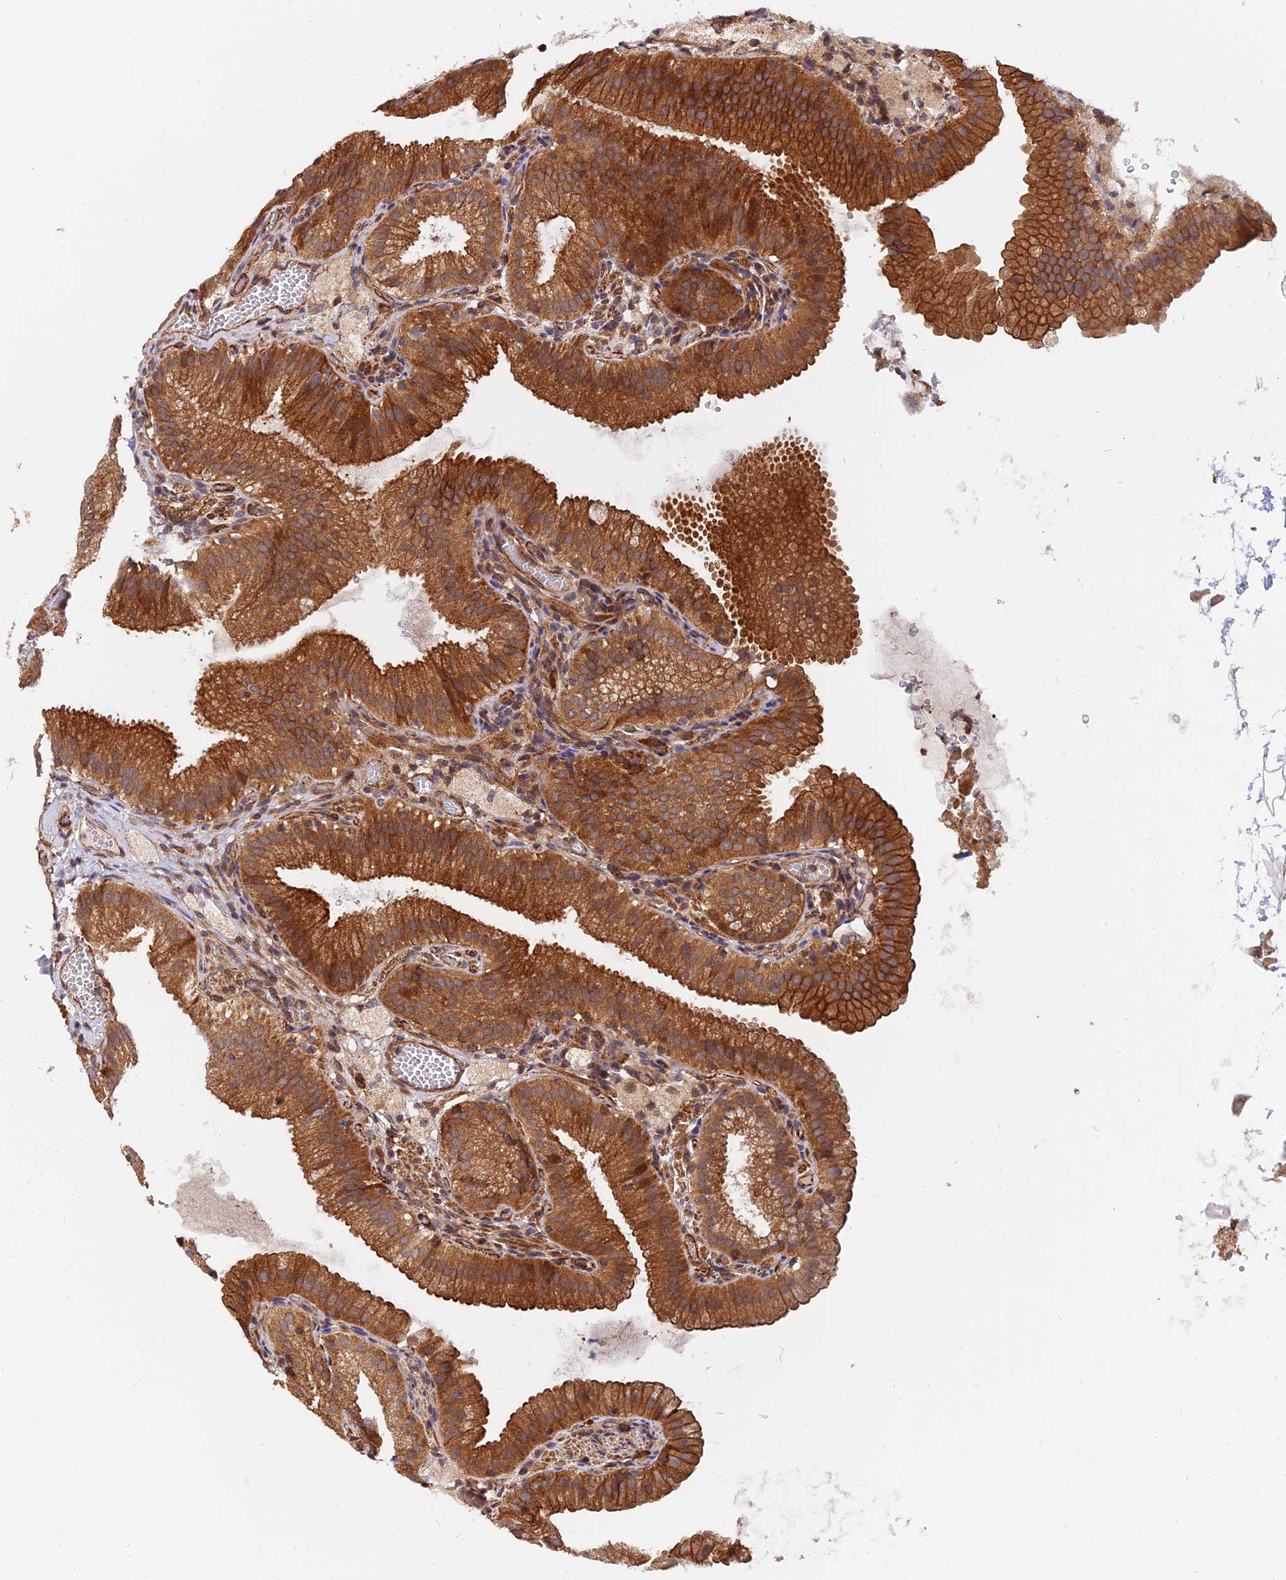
{"staining": {"intensity": "strong", "quantity": ">75%", "location": "cytoplasmic/membranous,nuclear"}, "tissue": "gallbladder", "cell_type": "Glandular cells", "image_type": "normal", "snomed": [{"axis": "morphology", "description": "Normal tissue, NOS"}, {"axis": "topography", "description": "Gallbladder"}], "caption": "Immunohistochemistry histopathology image of normal human gallbladder stained for a protein (brown), which exhibits high levels of strong cytoplasmic/membranous,nuclear positivity in about >75% of glandular cells.", "gene": "WDR41", "patient": {"sex": "male", "age": 54}}